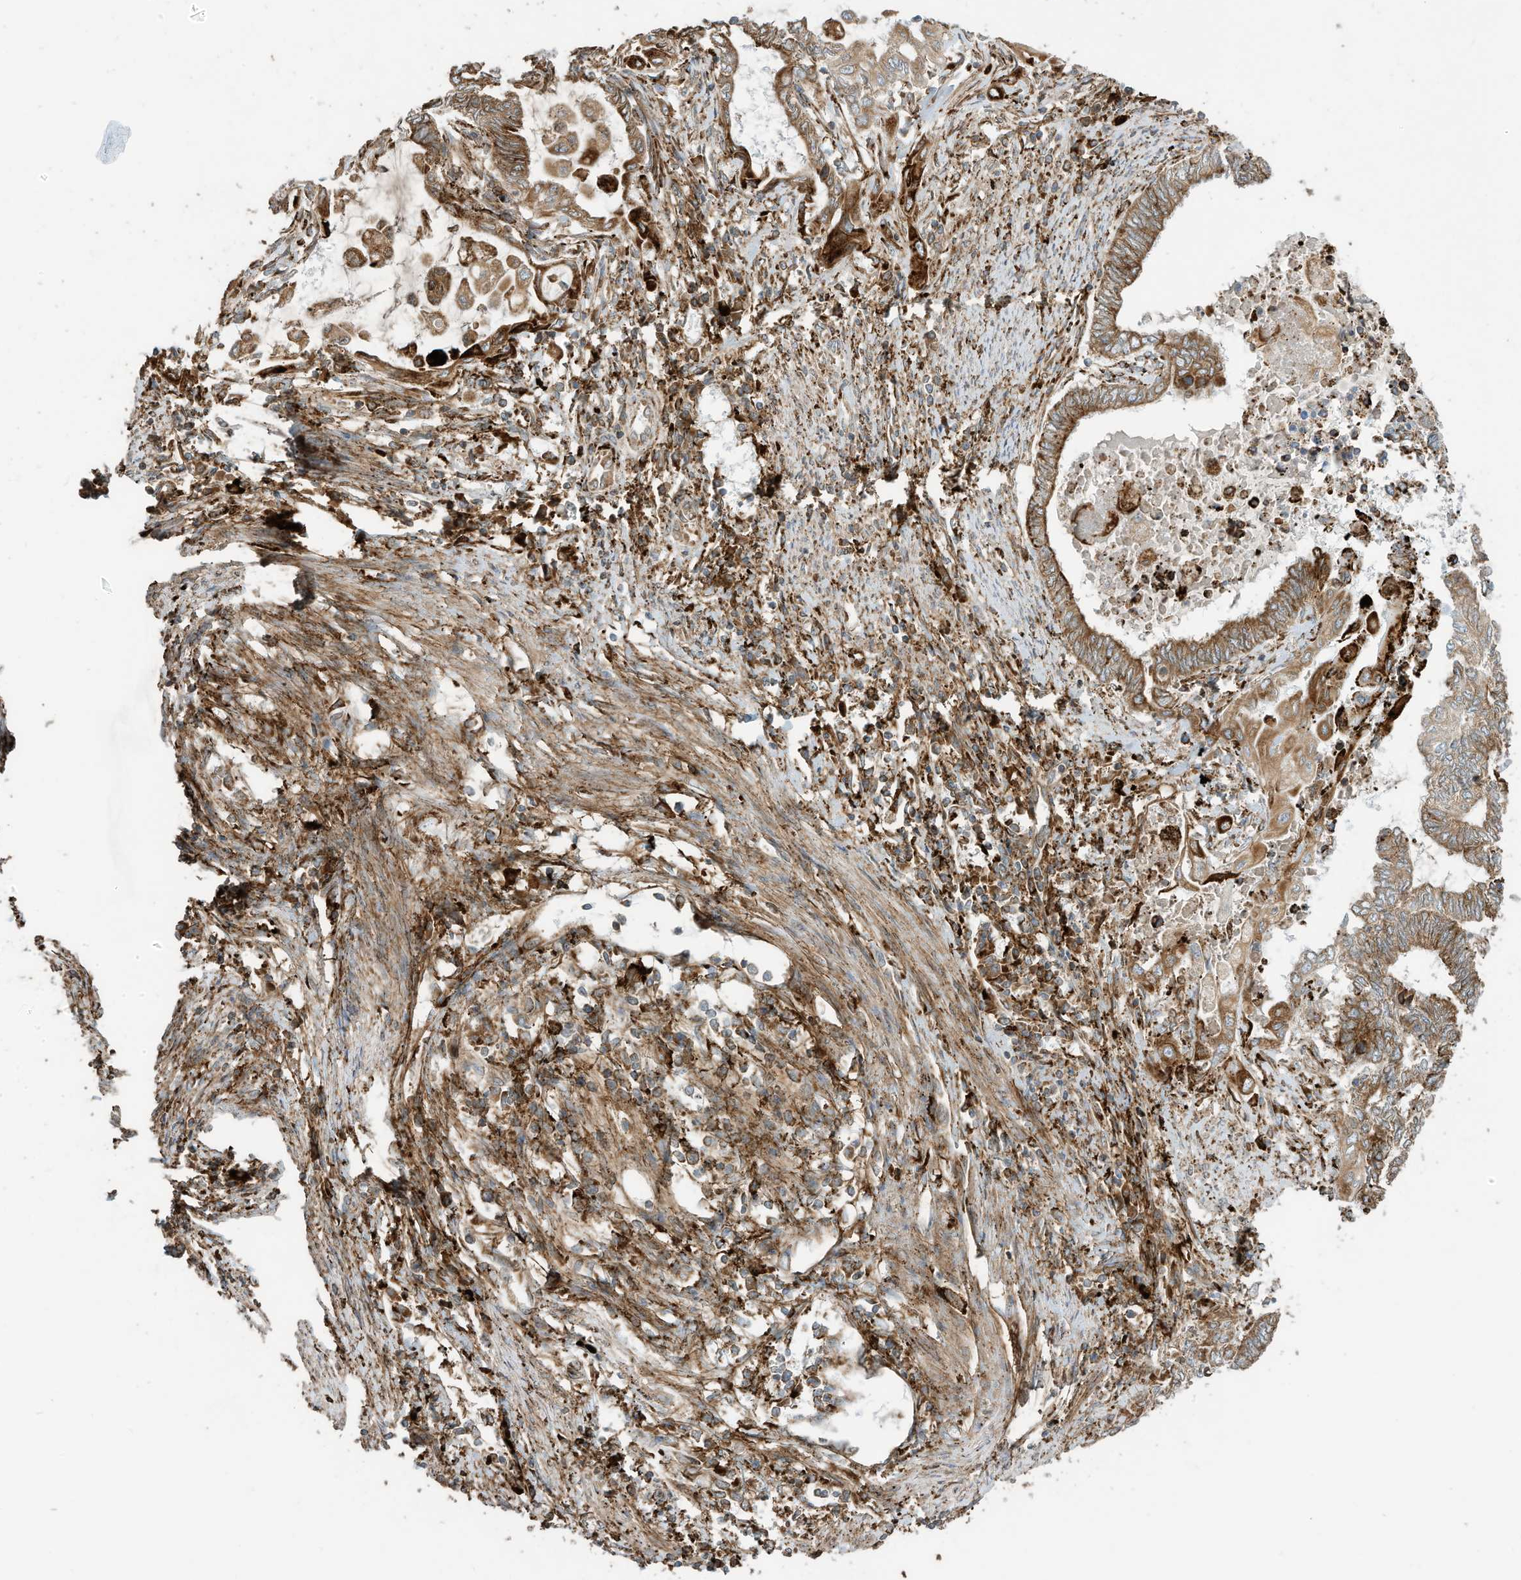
{"staining": {"intensity": "moderate", "quantity": ">75%", "location": "cytoplasmic/membranous"}, "tissue": "endometrial cancer", "cell_type": "Tumor cells", "image_type": "cancer", "snomed": [{"axis": "morphology", "description": "Adenocarcinoma, NOS"}, {"axis": "topography", "description": "Uterus"}, {"axis": "topography", "description": "Endometrium"}], "caption": "Protein expression analysis of human endometrial adenocarcinoma reveals moderate cytoplasmic/membranous positivity in about >75% of tumor cells. Using DAB (brown) and hematoxylin (blue) stains, captured at high magnification using brightfield microscopy.", "gene": "TRNAU1AP", "patient": {"sex": "female", "age": 70}}